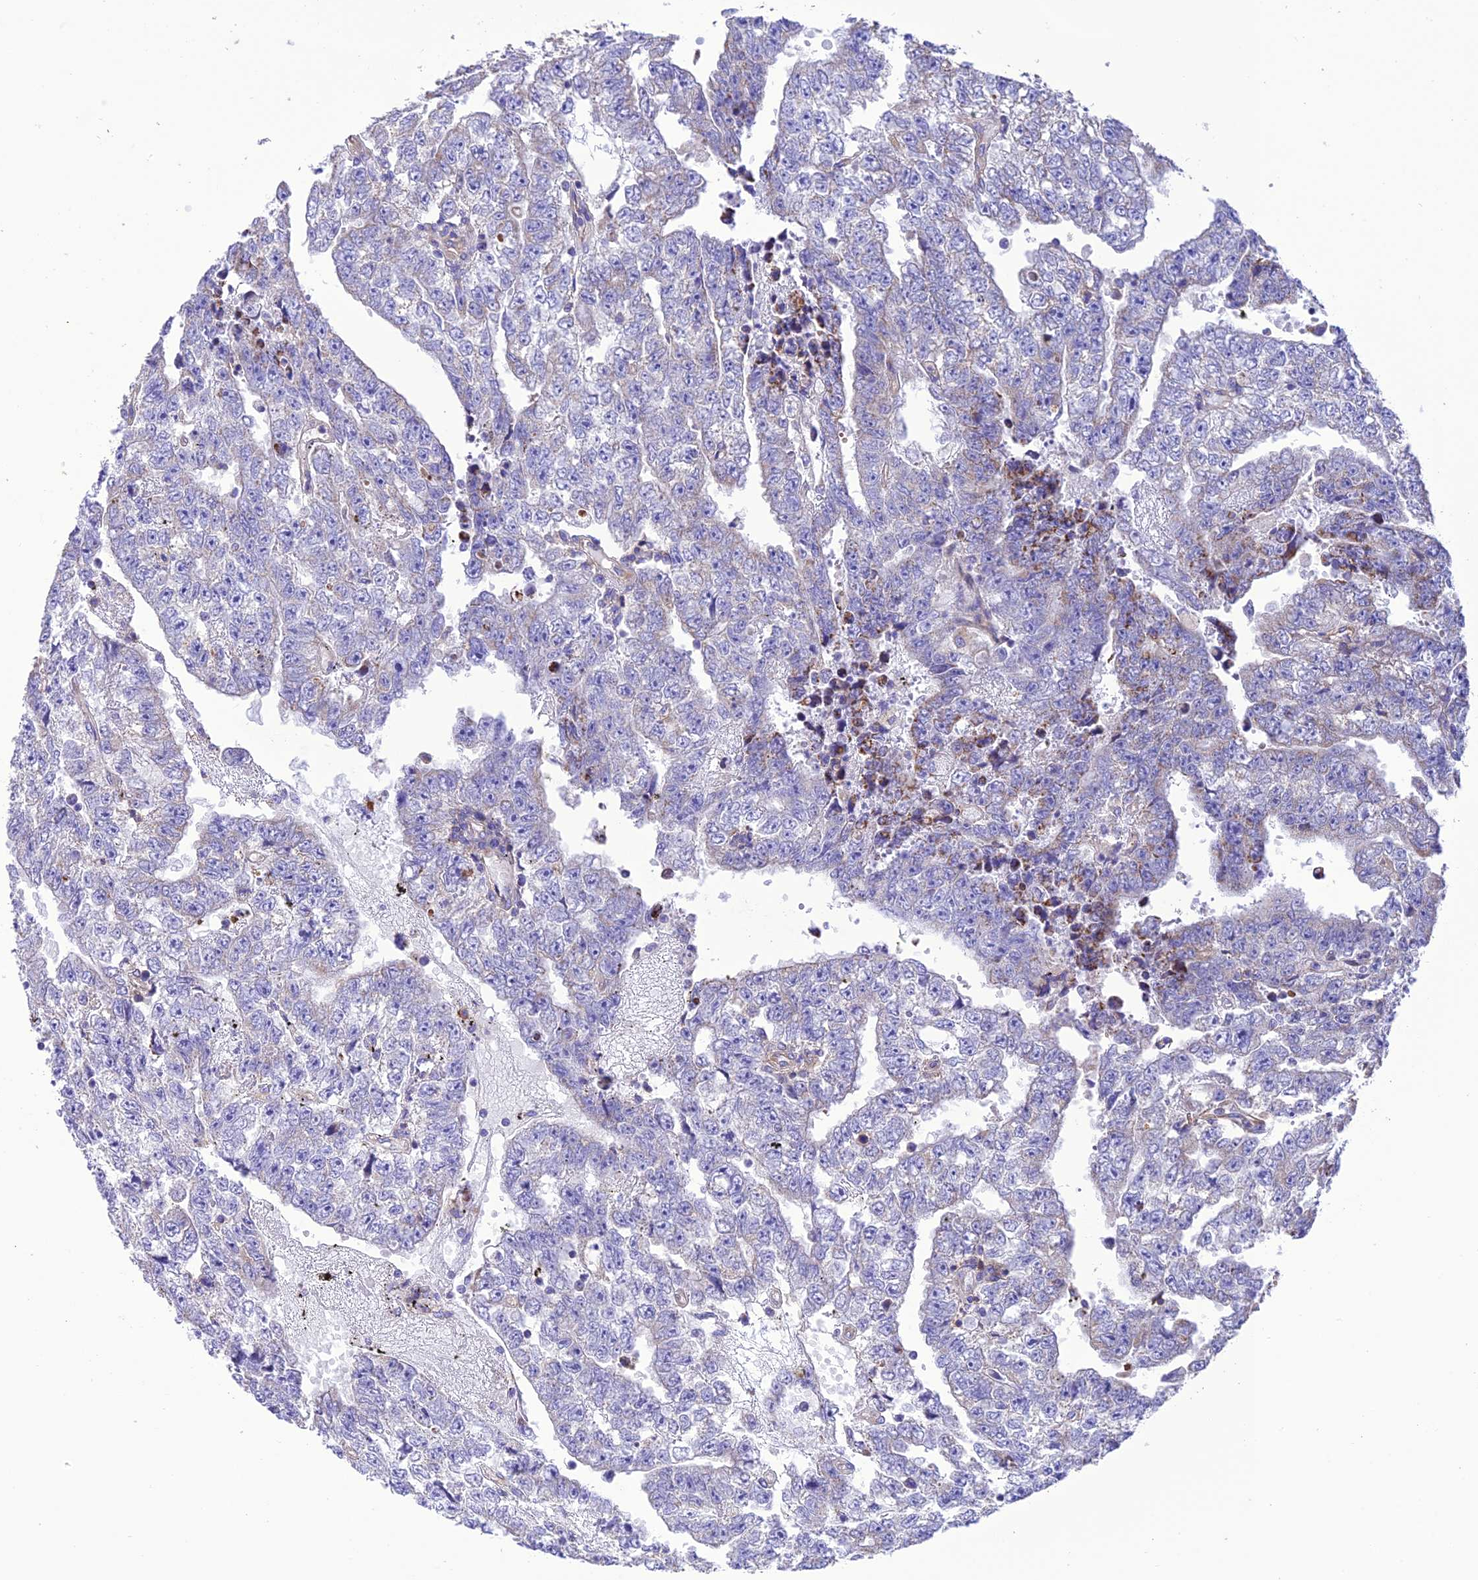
{"staining": {"intensity": "negative", "quantity": "none", "location": "none"}, "tissue": "testis cancer", "cell_type": "Tumor cells", "image_type": "cancer", "snomed": [{"axis": "morphology", "description": "Carcinoma, Embryonal, NOS"}, {"axis": "topography", "description": "Testis"}], "caption": "High magnification brightfield microscopy of testis cancer stained with DAB (3,3'-diaminobenzidine) (brown) and counterstained with hematoxylin (blue): tumor cells show no significant positivity. (Stains: DAB immunohistochemistry (IHC) with hematoxylin counter stain, Microscopy: brightfield microscopy at high magnification).", "gene": "MAP3K12", "patient": {"sex": "male", "age": 25}}